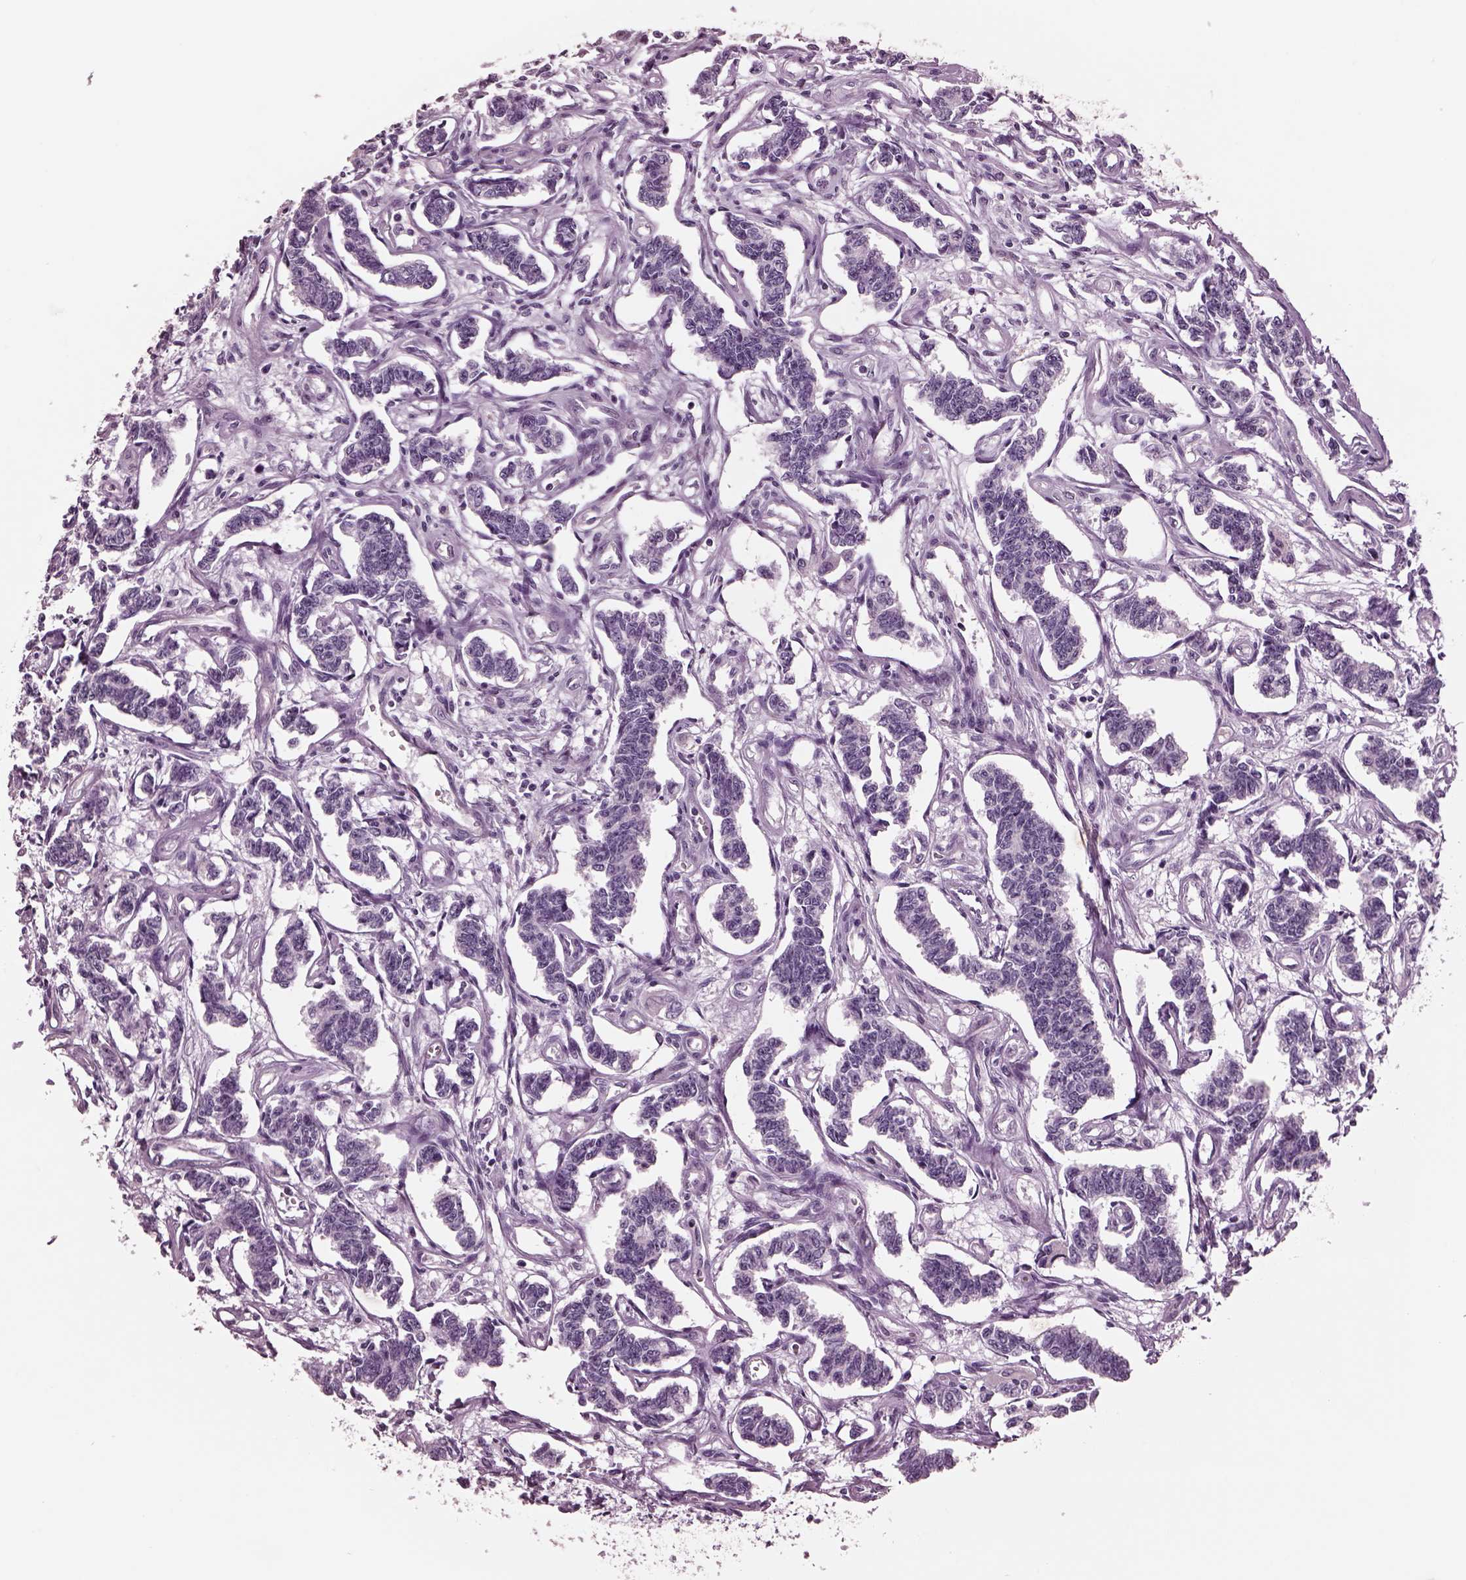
{"staining": {"intensity": "negative", "quantity": "none", "location": "none"}, "tissue": "carcinoid", "cell_type": "Tumor cells", "image_type": "cancer", "snomed": [{"axis": "morphology", "description": "Carcinoid, malignant, NOS"}, {"axis": "topography", "description": "Kidney"}], "caption": "DAB immunohistochemical staining of malignant carcinoid reveals no significant expression in tumor cells. (Stains: DAB (3,3'-diaminobenzidine) immunohistochemistry (IHC) with hematoxylin counter stain, Microscopy: brightfield microscopy at high magnification).", "gene": "MIB2", "patient": {"sex": "female", "age": 41}}